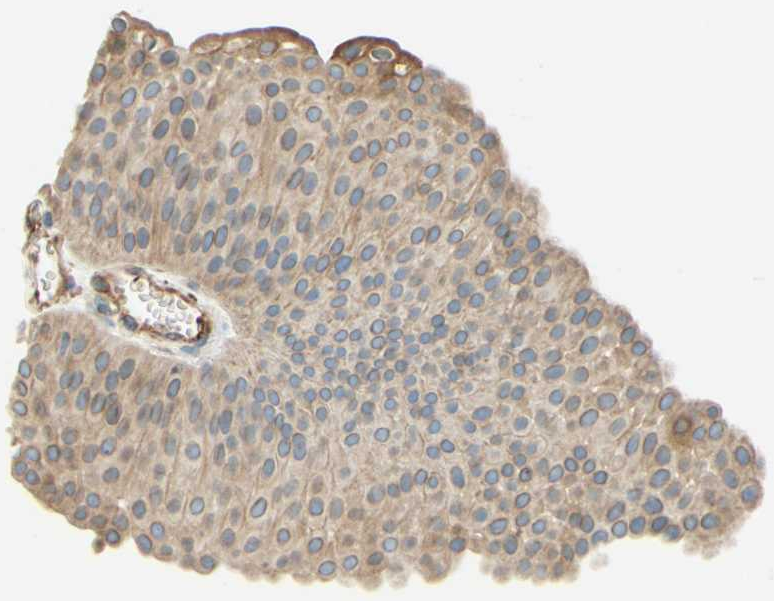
{"staining": {"intensity": "weak", "quantity": ">75%", "location": "cytoplasmic/membranous,nuclear"}, "tissue": "urothelial cancer", "cell_type": "Tumor cells", "image_type": "cancer", "snomed": [{"axis": "morphology", "description": "Urothelial carcinoma, Low grade"}, {"axis": "topography", "description": "Urinary bladder"}], "caption": "Immunohistochemistry (IHC) staining of urothelial cancer, which displays low levels of weak cytoplasmic/membranous and nuclear expression in about >75% of tumor cells indicating weak cytoplasmic/membranous and nuclear protein positivity. The staining was performed using DAB (brown) for protein detection and nuclei were counterstained in hematoxylin (blue).", "gene": "ENDOD1", "patient": {"sex": "female", "age": 60}}